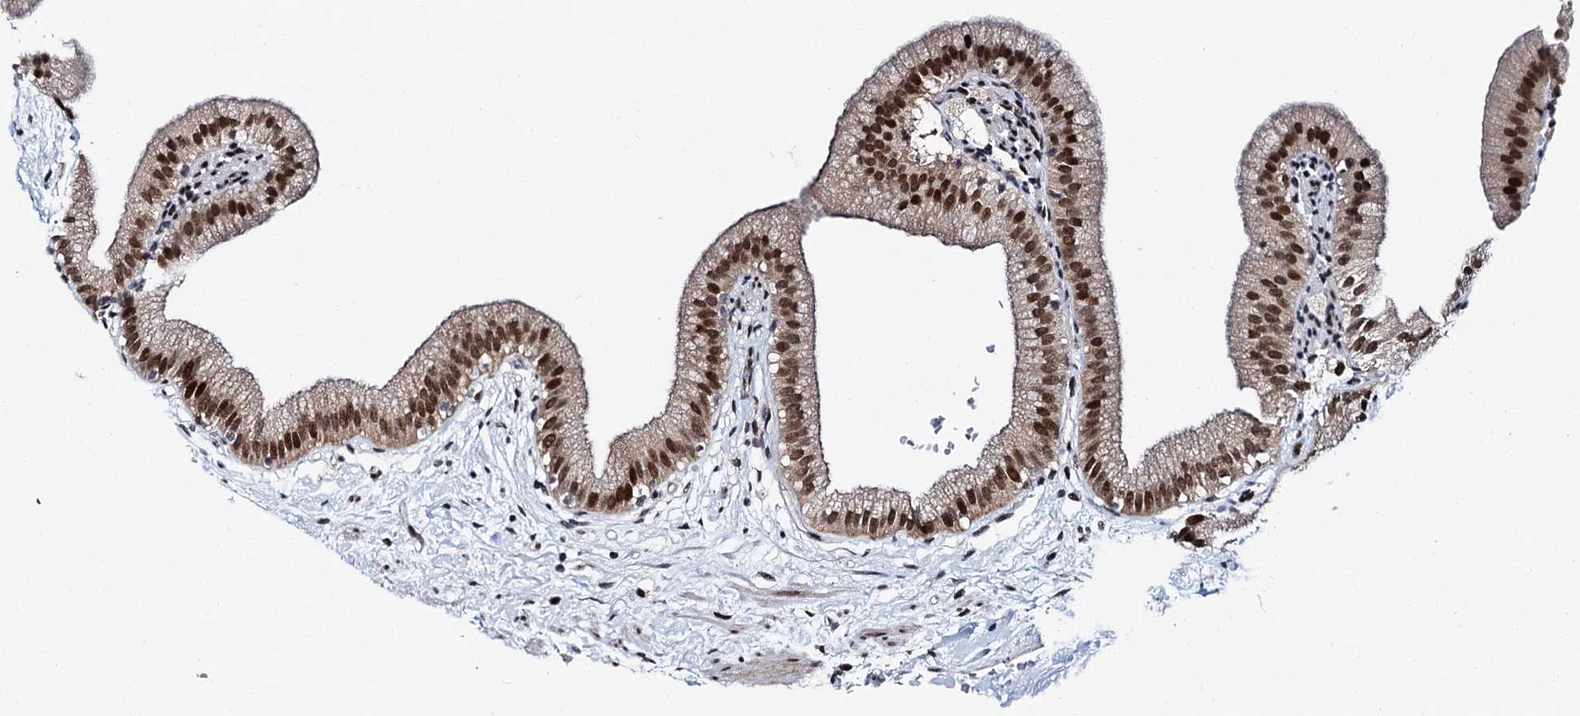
{"staining": {"intensity": "strong", "quantity": ">75%", "location": "nuclear"}, "tissue": "gallbladder", "cell_type": "Glandular cells", "image_type": "normal", "snomed": [{"axis": "morphology", "description": "Normal tissue, NOS"}, {"axis": "topography", "description": "Gallbladder"}], "caption": "IHC staining of normal gallbladder, which shows high levels of strong nuclear staining in about >75% of glandular cells indicating strong nuclear protein staining. The staining was performed using DAB (3,3'-diaminobenzidine) (brown) for protein detection and nuclei were counterstained in hematoxylin (blue).", "gene": "RUFY2", "patient": {"sex": "male", "age": 55}}